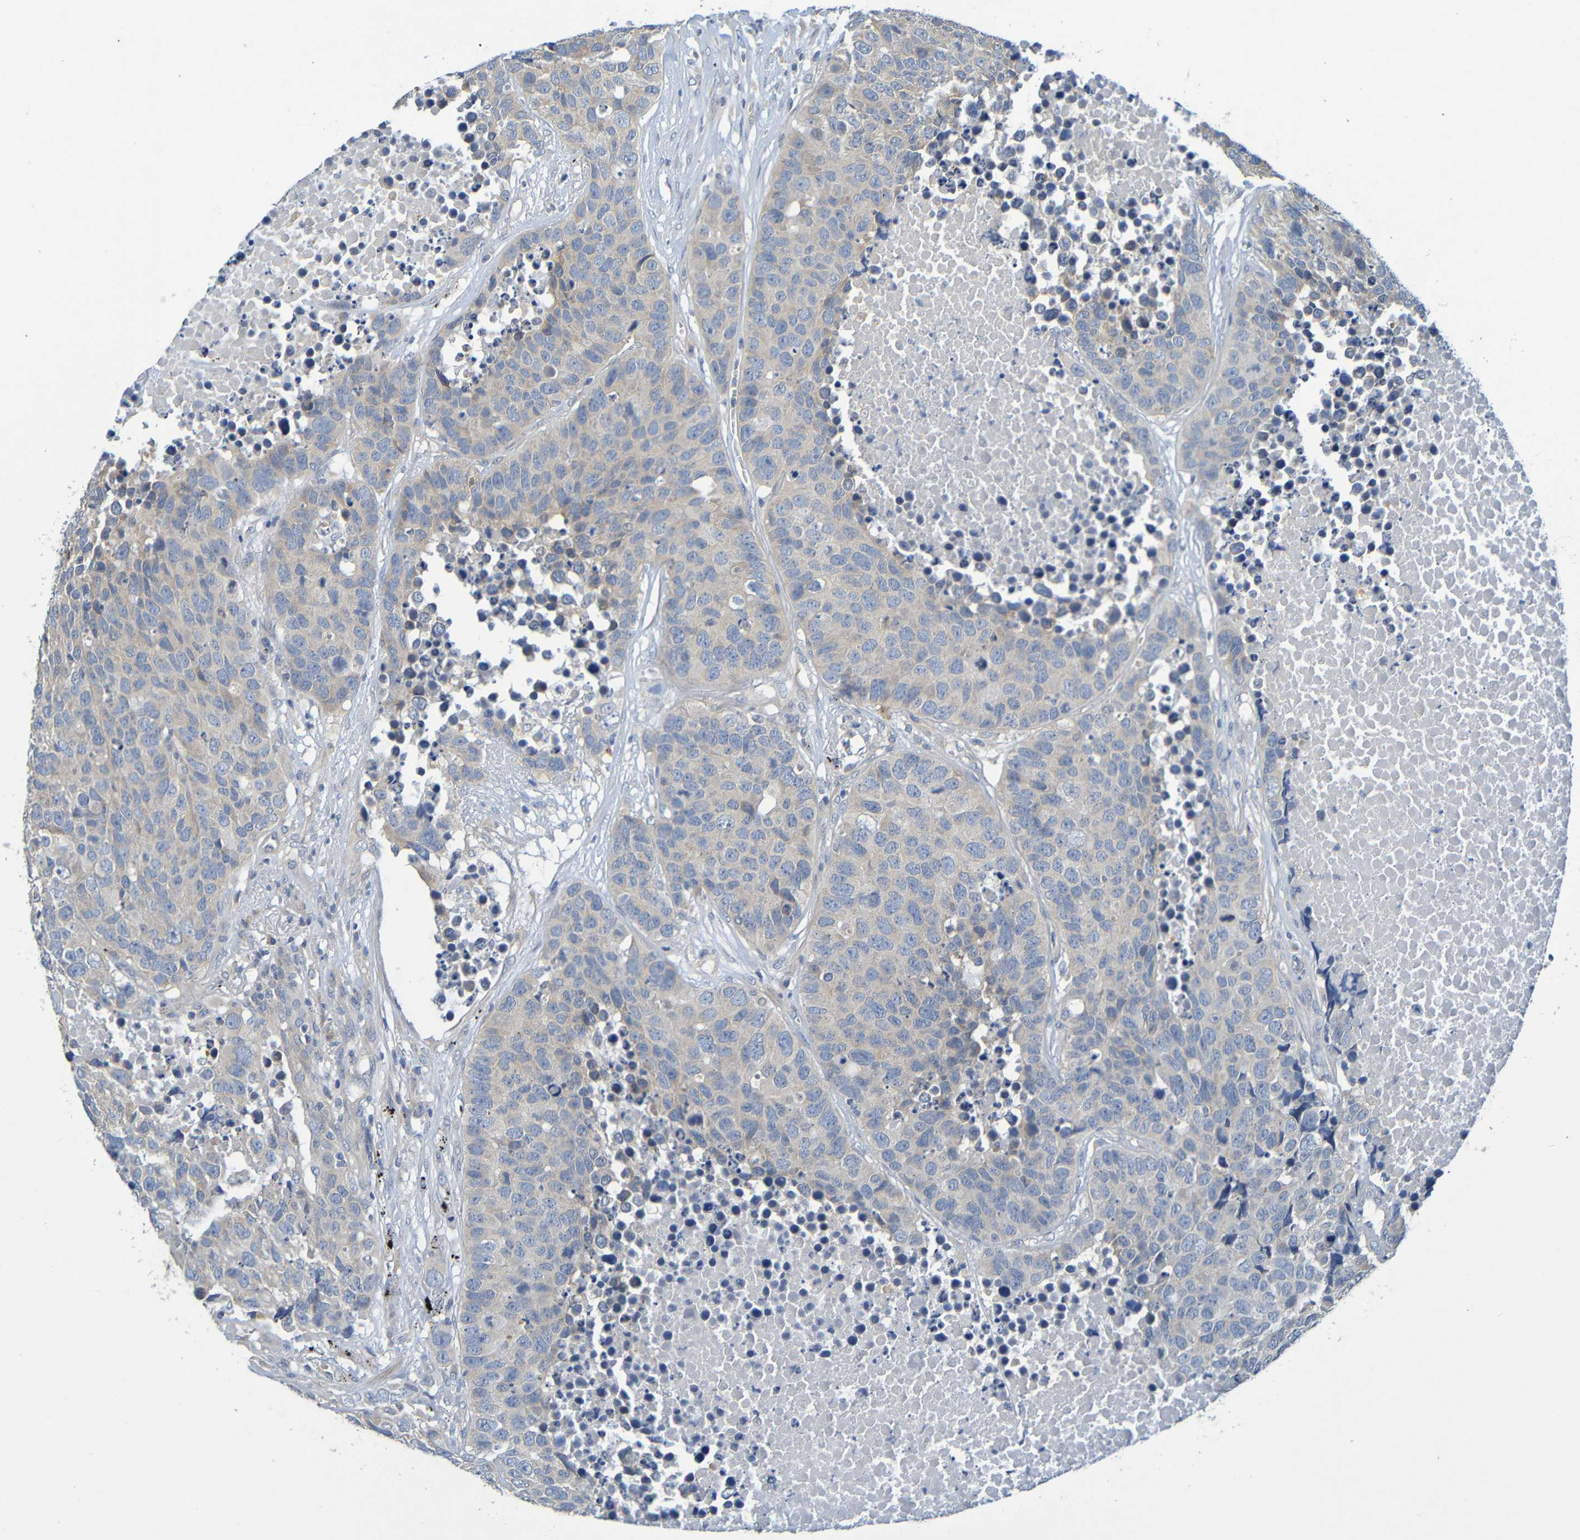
{"staining": {"intensity": "negative", "quantity": "none", "location": "none"}, "tissue": "carcinoid", "cell_type": "Tumor cells", "image_type": "cancer", "snomed": [{"axis": "morphology", "description": "Carcinoid, malignant, NOS"}, {"axis": "topography", "description": "Lung"}], "caption": "Immunohistochemistry (IHC) photomicrograph of carcinoid stained for a protein (brown), which demonstrates no positivity in tumor cells. (Brightfield microscopy of DAB (3,3'-diaminobenzidine) IHC at high magnification).", "gene": "CYP4F2", "patient": {"sex": "male", "age": 60}}